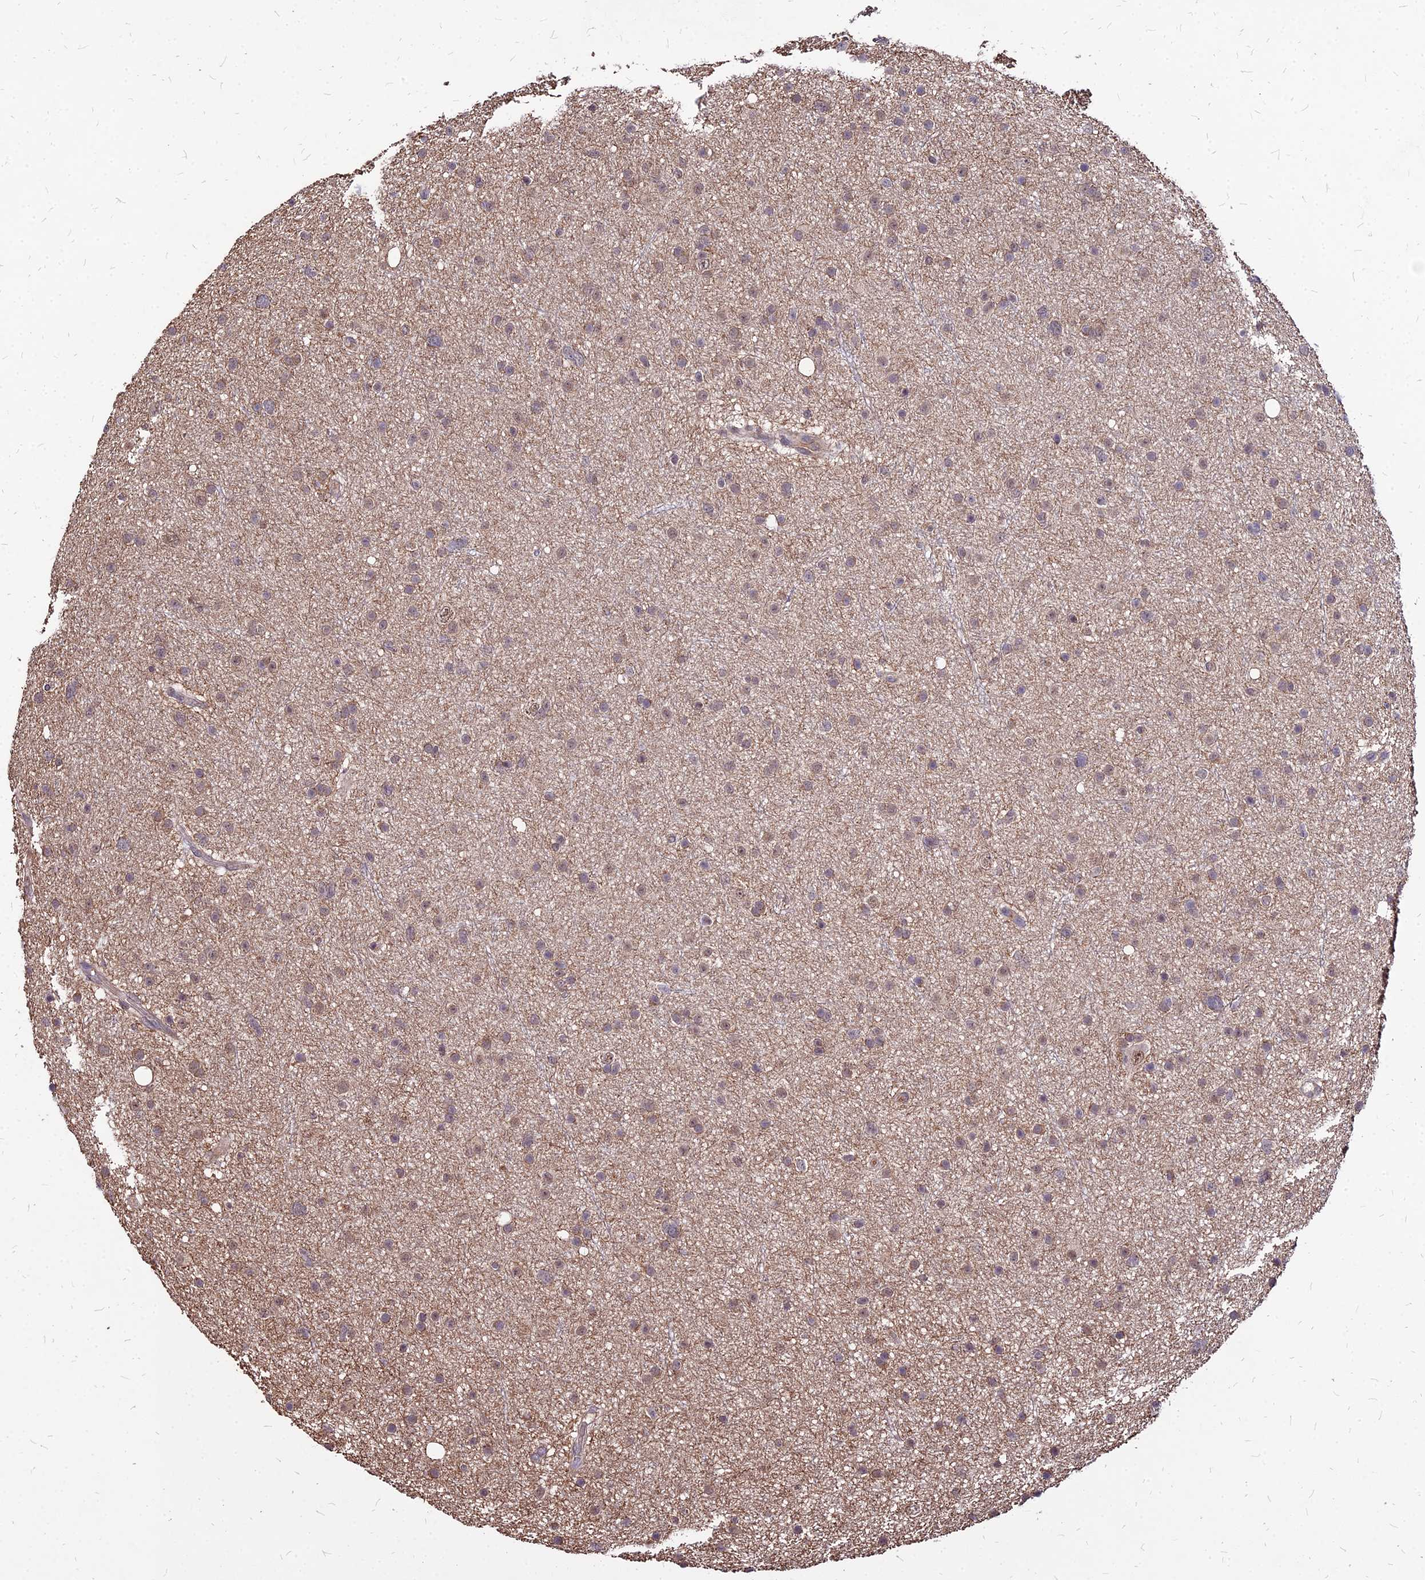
{"staining": {"intensity": "weak", "quantity": ">75%", "location": "cytoplasmic/membranous"}, "tissue": "glioma", "cell_type": "Tumor cells", "image_type": "cancer", "snomed": [{"axis": "morphology", "description": "Glioma, malignant, Low grade"}, {"axis": "topography", "description": "Cerebral cortex"}], "caption": "The histopathology image shows a brown stain indicating the presence of a protein in the cytoplasmic/membranous of tumor cells in glioma.", "gene": "APBA3", "patient": {"sex": "female", "age": 39}}